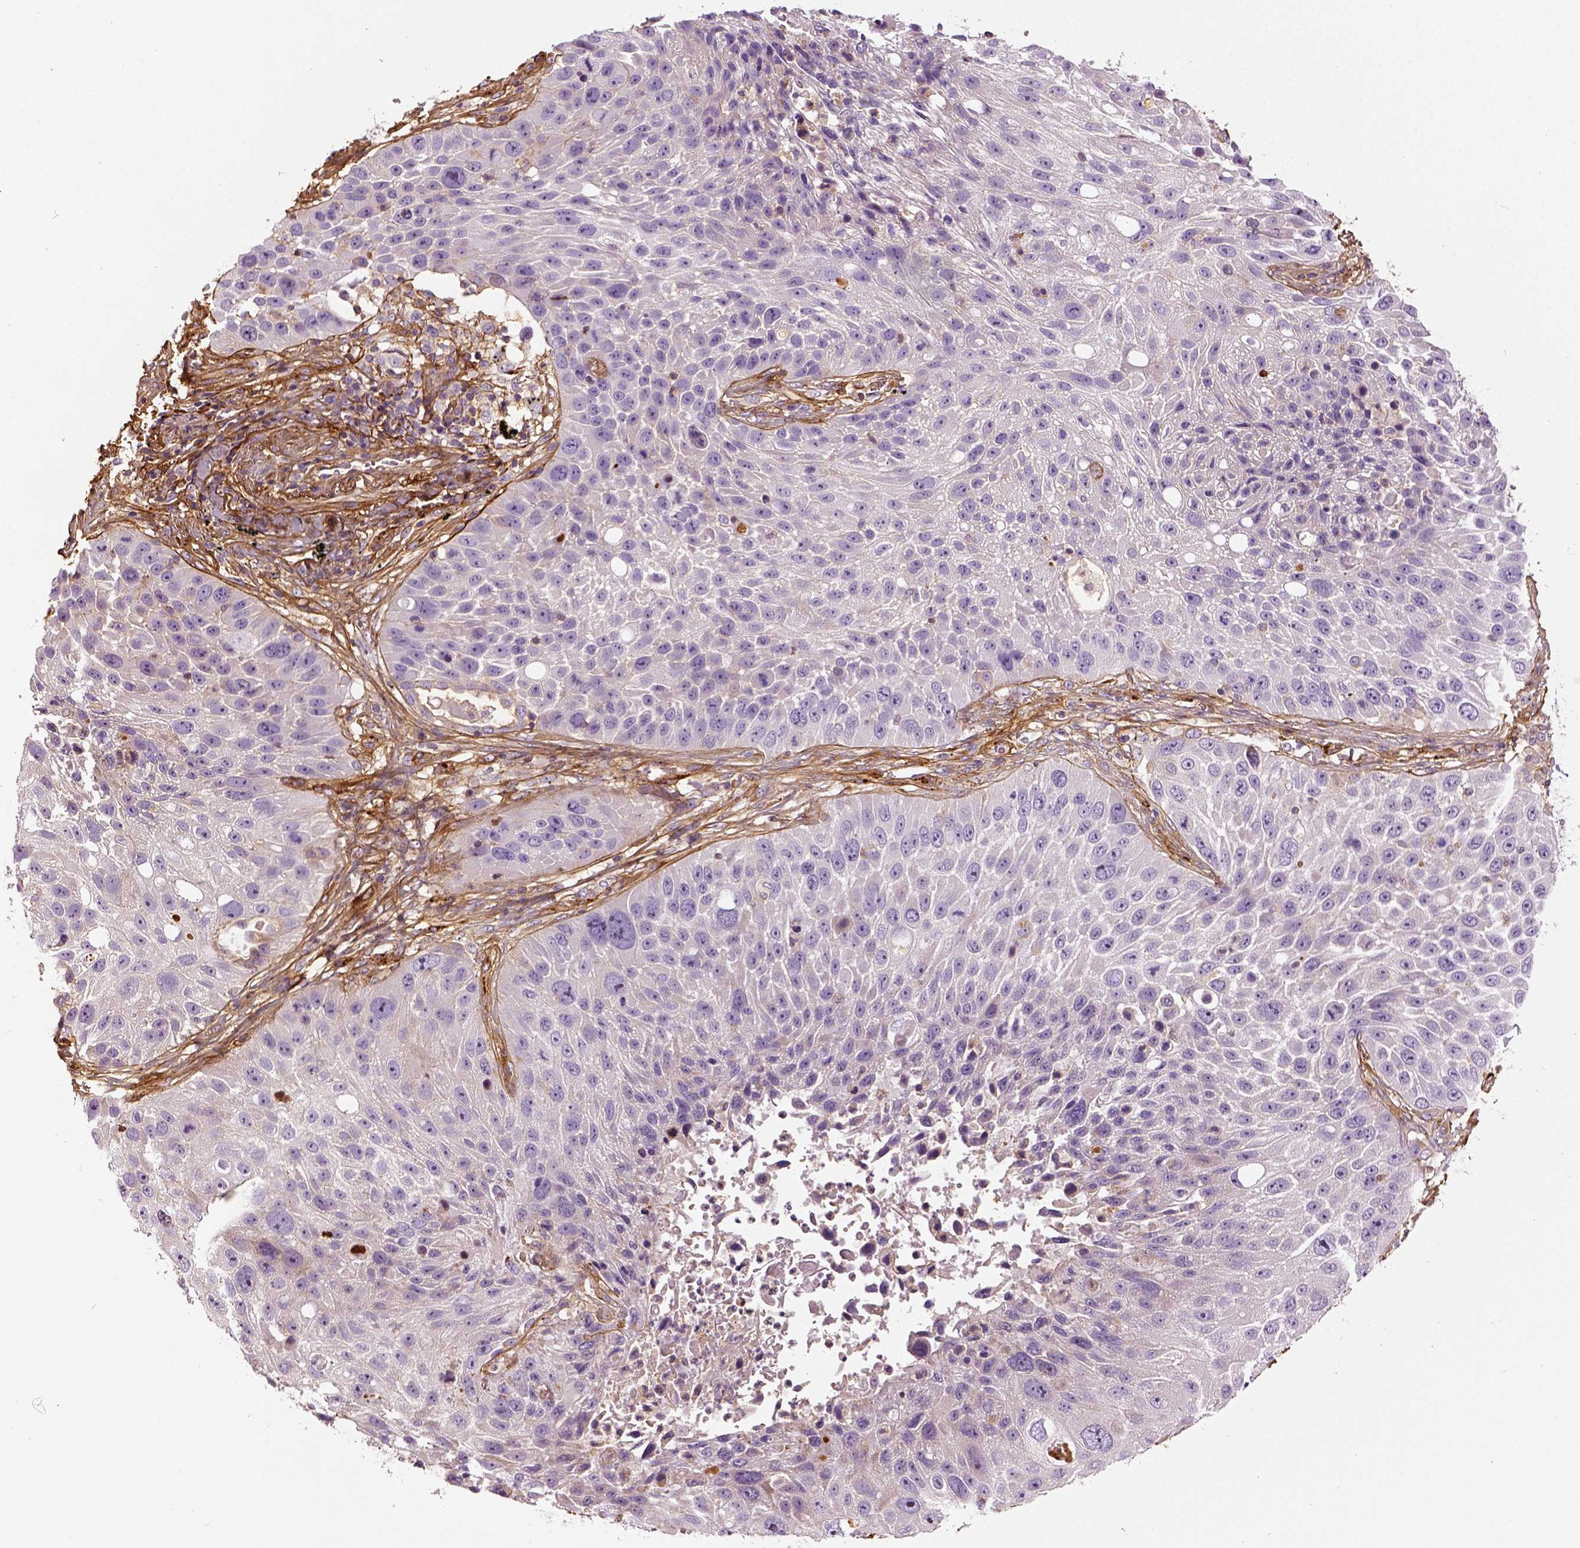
{"staining": {"intensity": "negative", "quantity": "none", "location": "none"}, "tissue": "lung cancer", "cell_type": "Tumor cells", "image_type": "cancer", "snomed": [{"axis": "morphology", "description": "Normal morphology"}, {"axis": "morphology", "description": "Squamous cell carcinoma, NOS"}, {"axis": "topography", "description": "Lymph node"}, {"axis": "topography", "description": "Lung"}], "caption": "DAB immunohistochemical staining of human squamous cell carcinoma (lung) displays no significant staining in tumor cells. (Brightfield microscopy of DAB (3,3'-diaminobenzidine) immunohistochemistry at high magnification).", "gene": "COL6A2", "patient": {"sex": "male", "age": 67}}